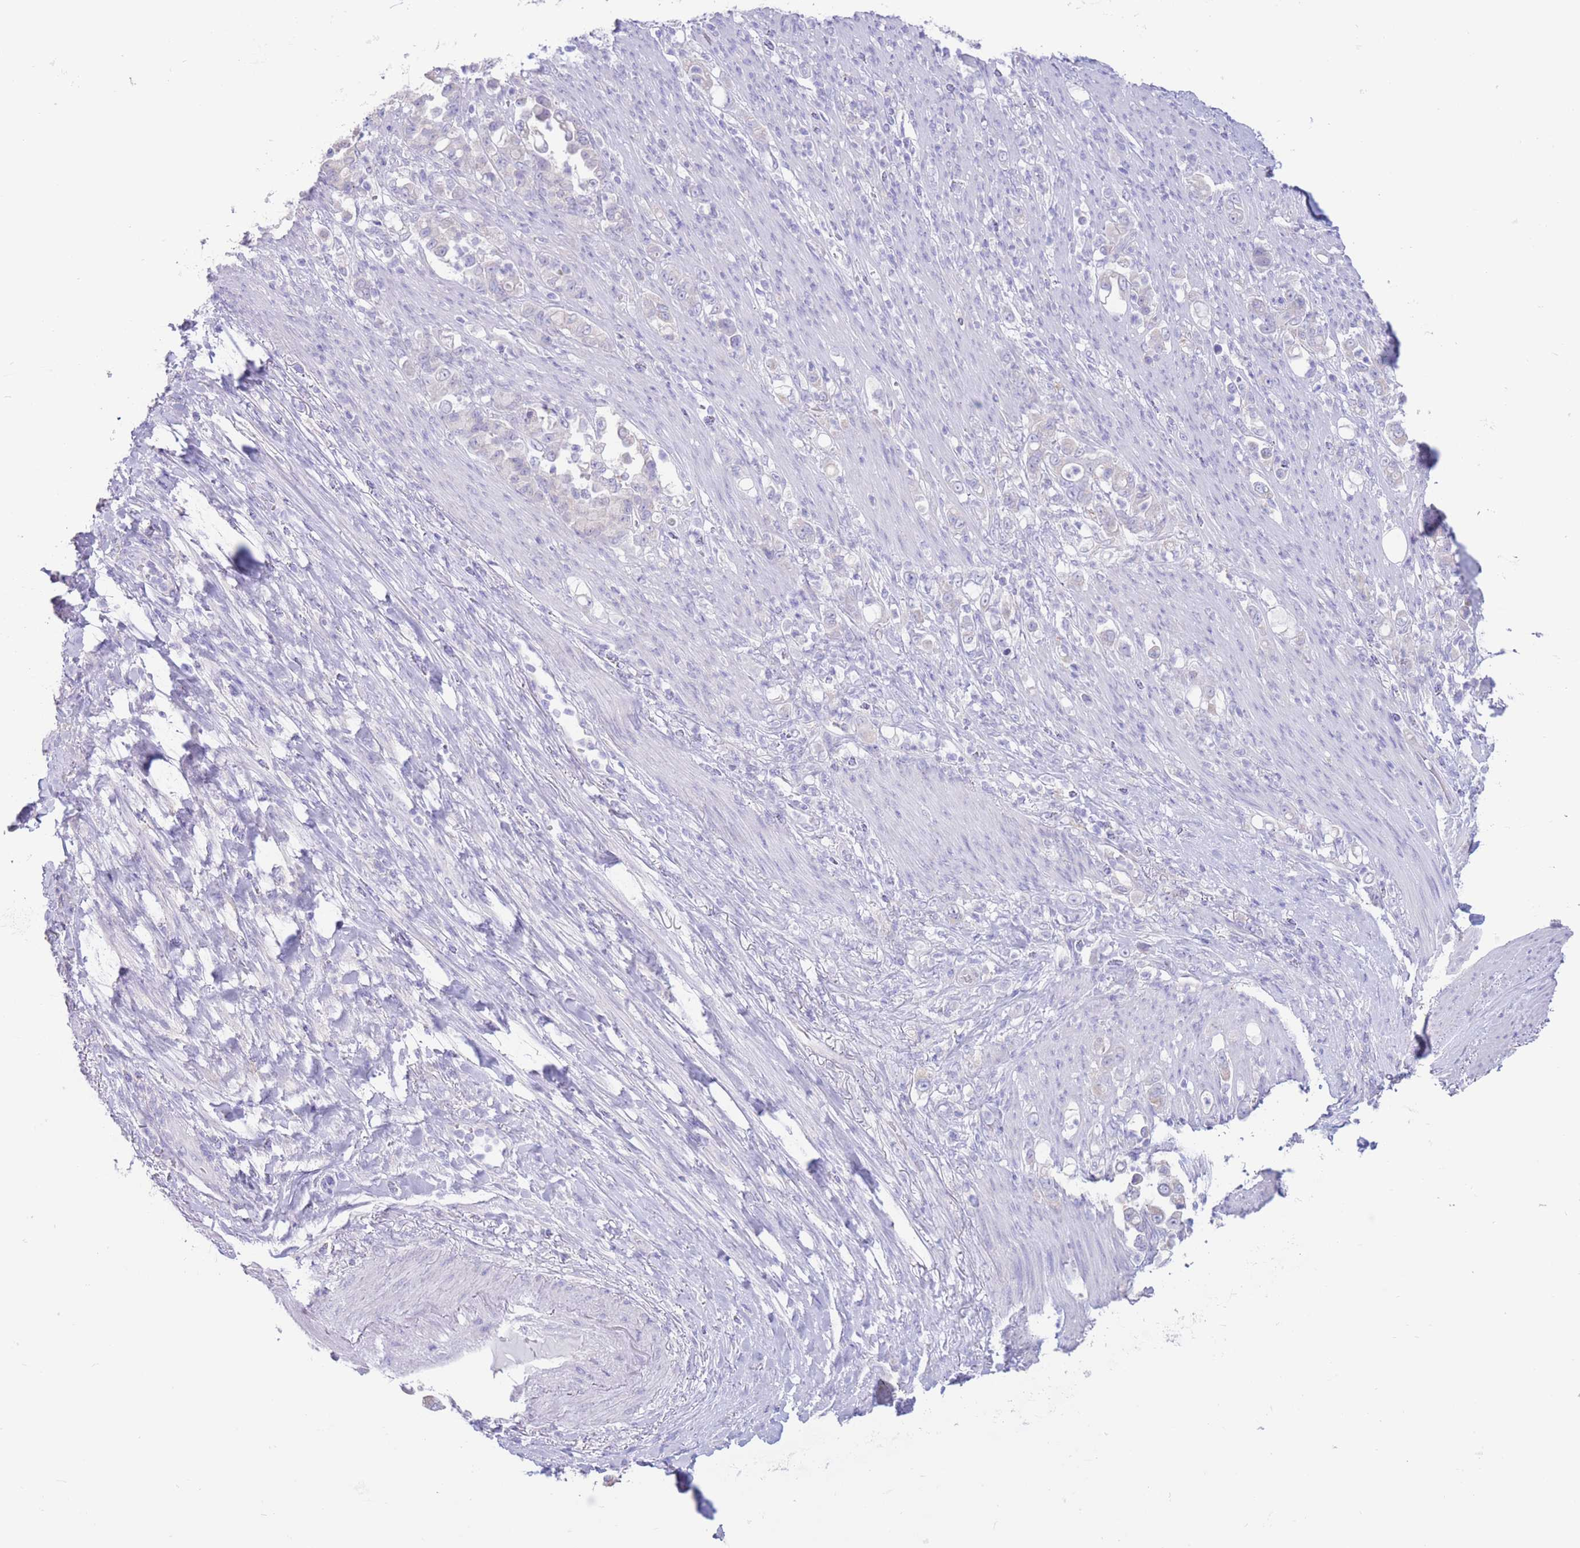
{"staining": {"intensity": "negative", "quantity": "none", "location": "none"}, "tissue": "stomach cancer", "cell_type": "Tumor cells", "image_type": "cancer", "snomed": [{"axis": "morphology", "description": "Normal tissue, NOS"}, {"axis": "morphology", "description": "Adenocarcinoma, NOS"}, {"axis": "topography", "description": "Stomach"}], "caption": "This is an immunohistochemistry photomicrograph of human stomach cancer (adenocarcinoma). There is no positivity in tumor cells.", "gene": "FAH", "patient": {"sex": "female", "age": 79}}